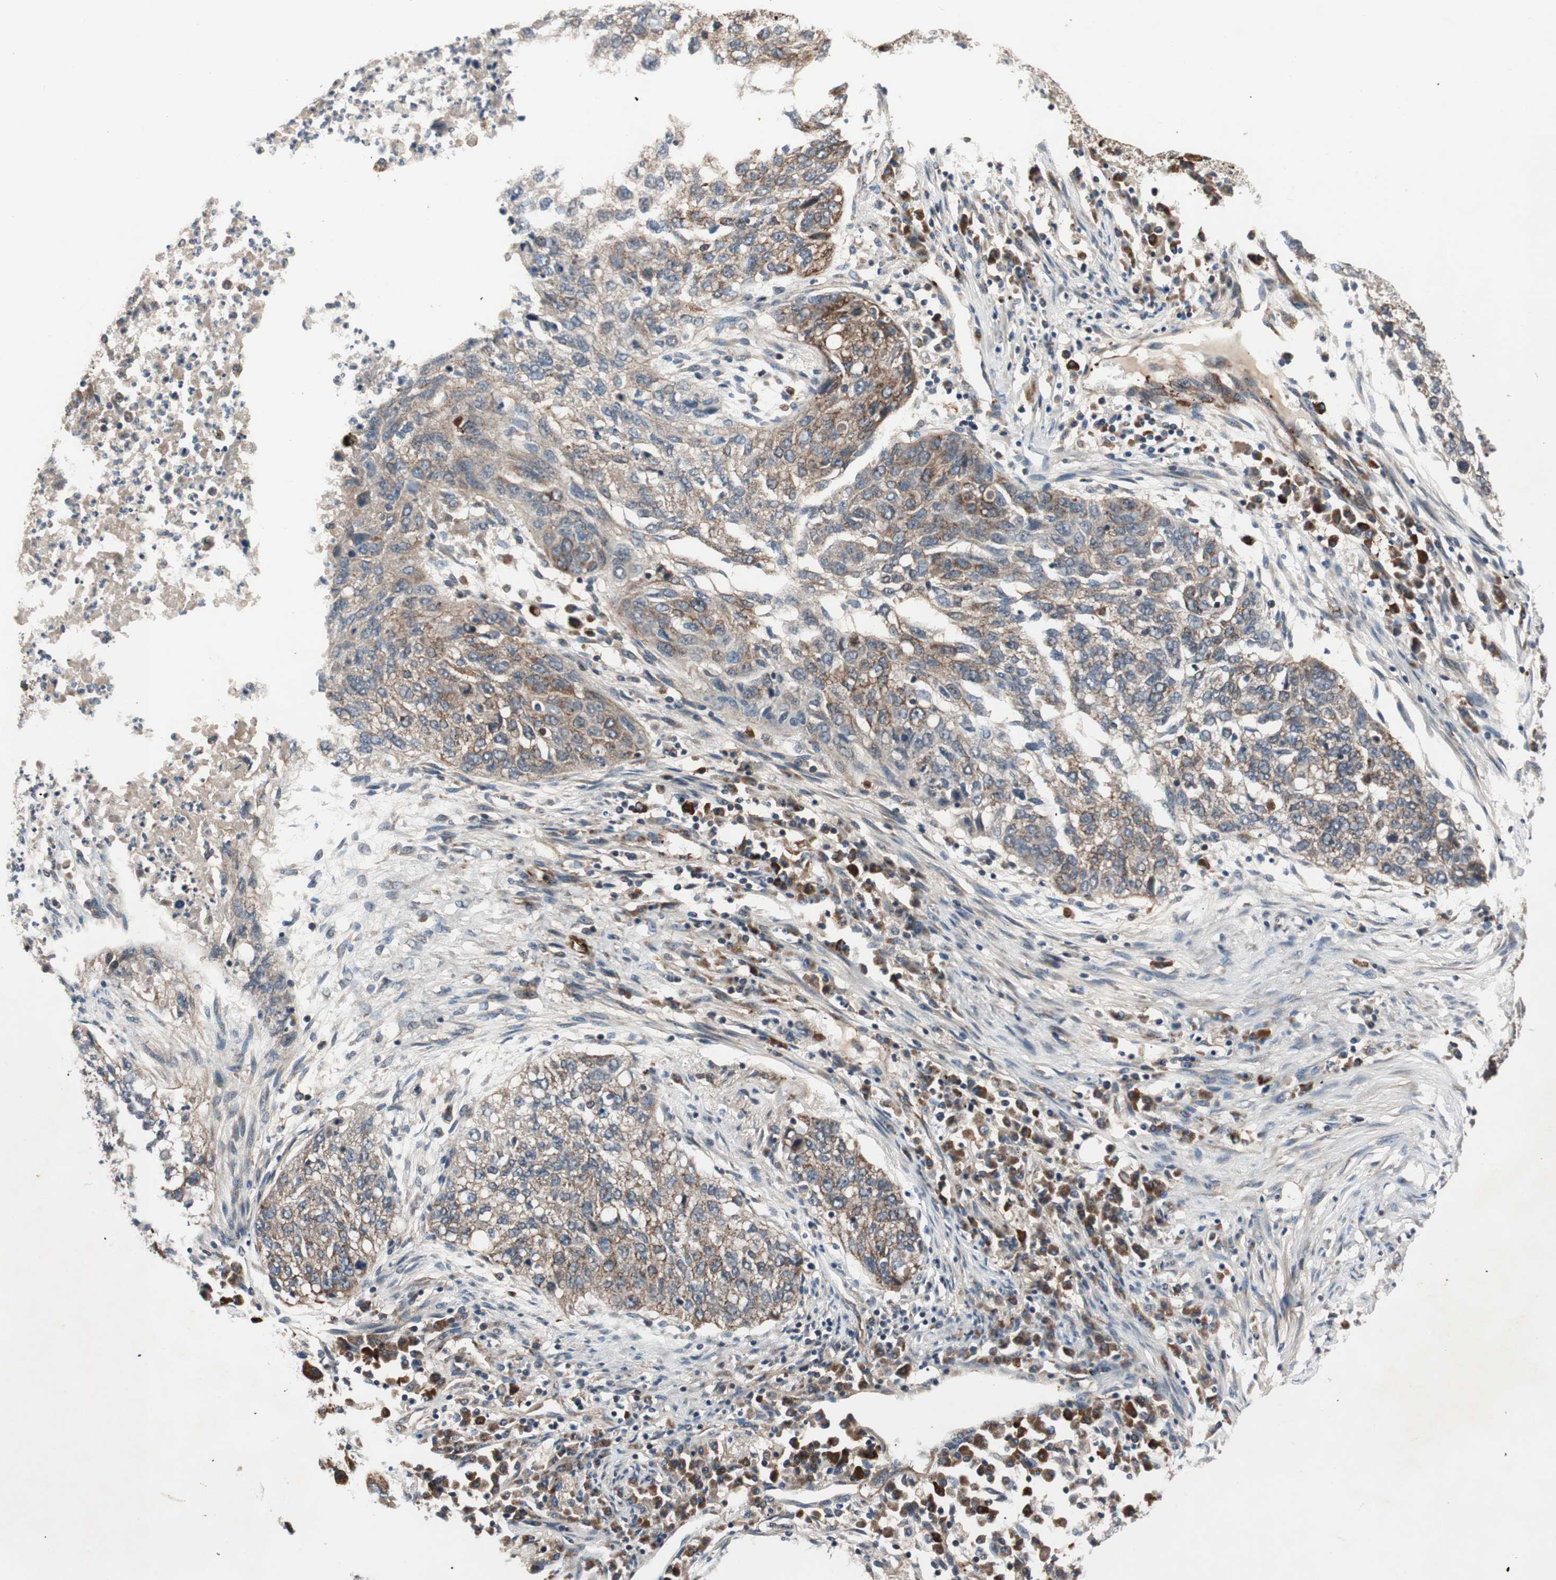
{"staining": {"intensity": "moderate", "quantity": ">75%", "location": "cytoplasmic/membranous"}, "tissue": "lung cancer", "cell_type": "Tumor cells", "image_type": "cancer", "snomed": [{"axis": "morphology", "description": "Squamous cell carcinoma, NOS"}, {"axis": "topography", "description": "Lung"}], "caption": "The micrograph displays a brown stain indicating the presence of a protein in the cytoplasmic/membranous of tumor cells in squamous cell carcinoma (lung).", "gene": "AKAP1", "patient": {"sex": "female", "age": 63}}